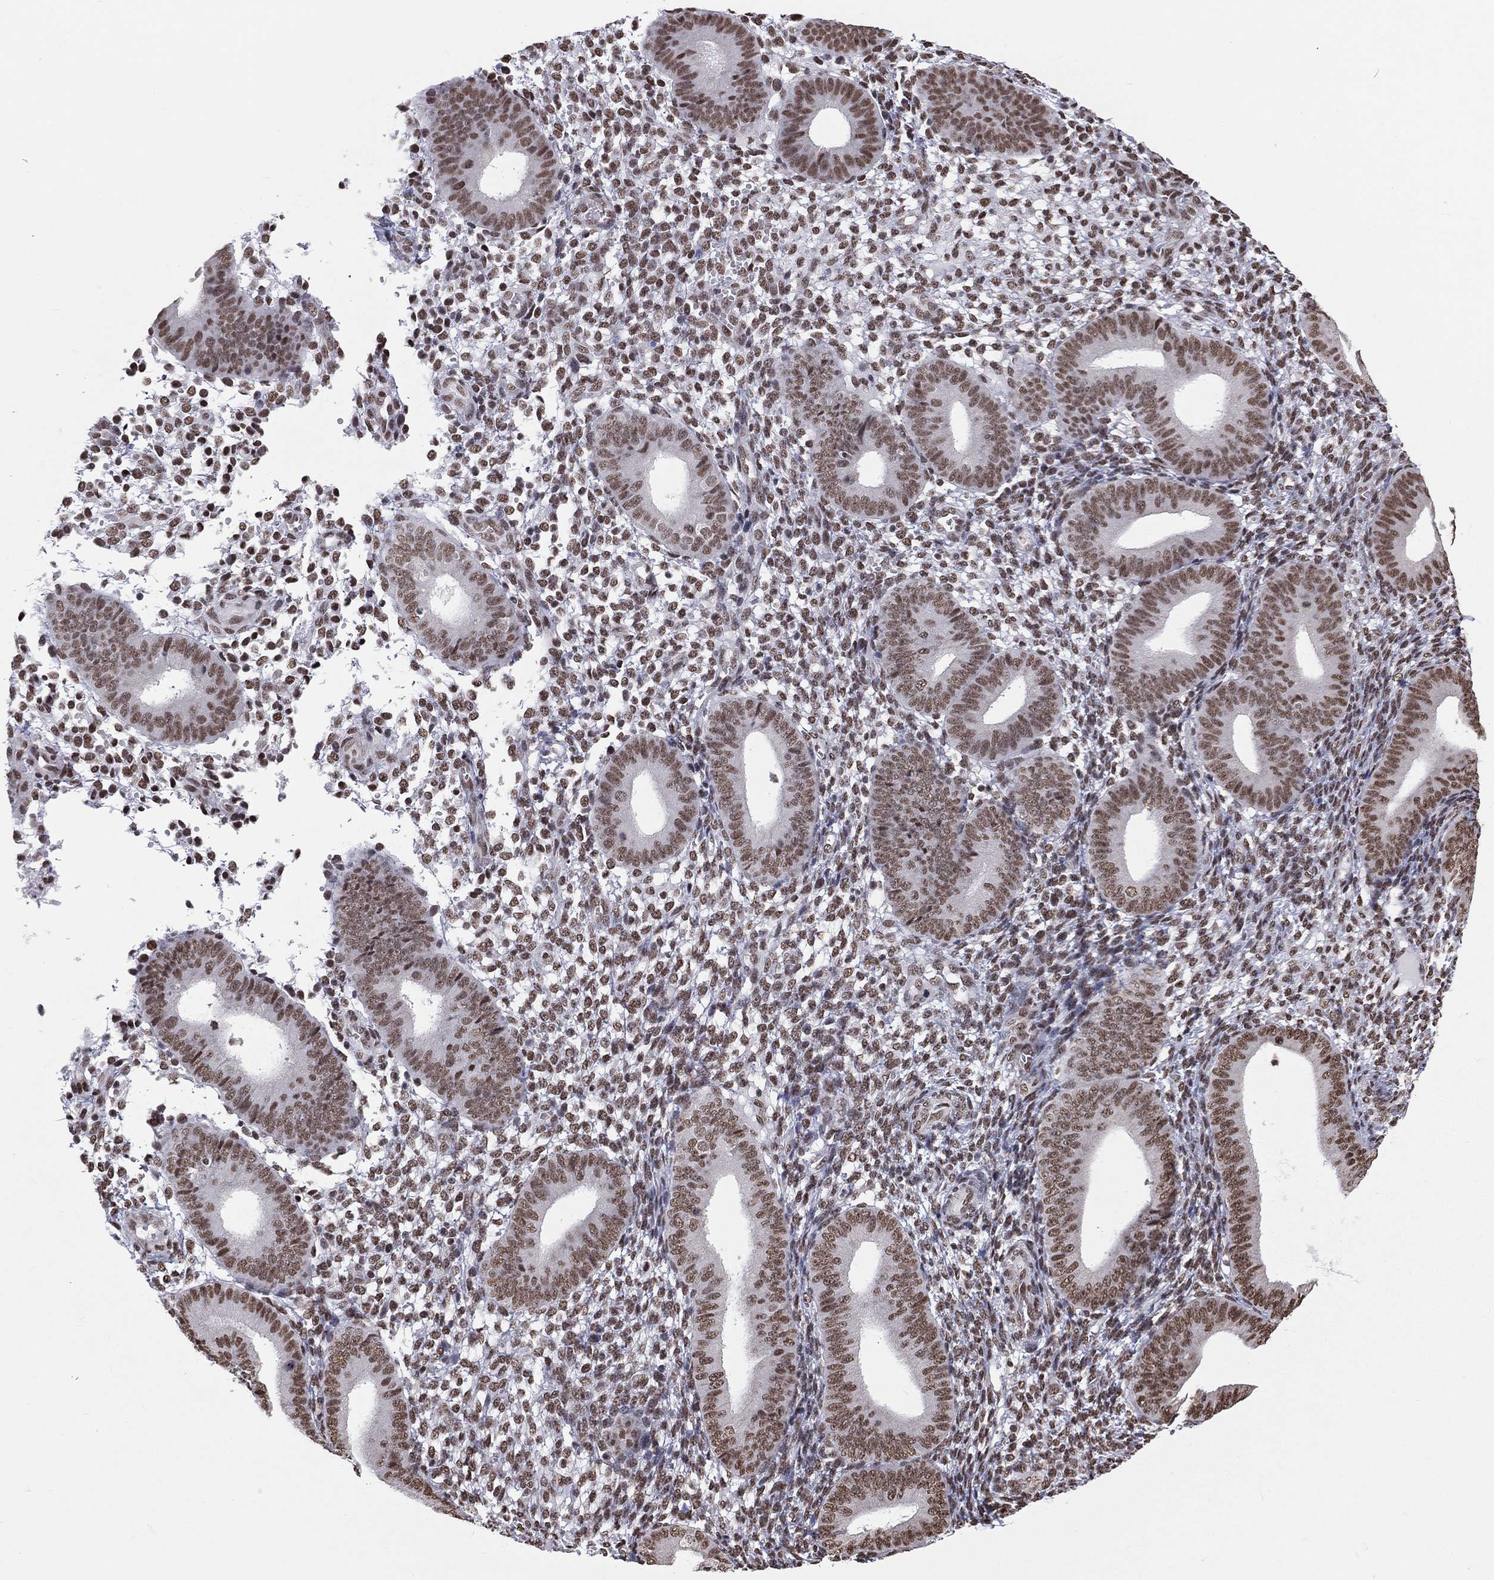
{"staining": {"intensity": "moderate", "quantity": ">75%", "location": "nuclear"}, "tissue": "endometrium", "cell_type": "Cells in endometrial stroma", "image_type": "normal", "snomed": [{"axis": "morphology", "description": "Normal tissue, NOS"}, {"axis": "topography", "description": "Endometrium"}], "caption": "This is an image of immunohistochemistry (IHC) staining of benign endometrium, which shows moderate staining in the nuclear of cells in endometrial stroma.", "gene": "ZNF7", "patient": {"sex": "female", "age": 39}}